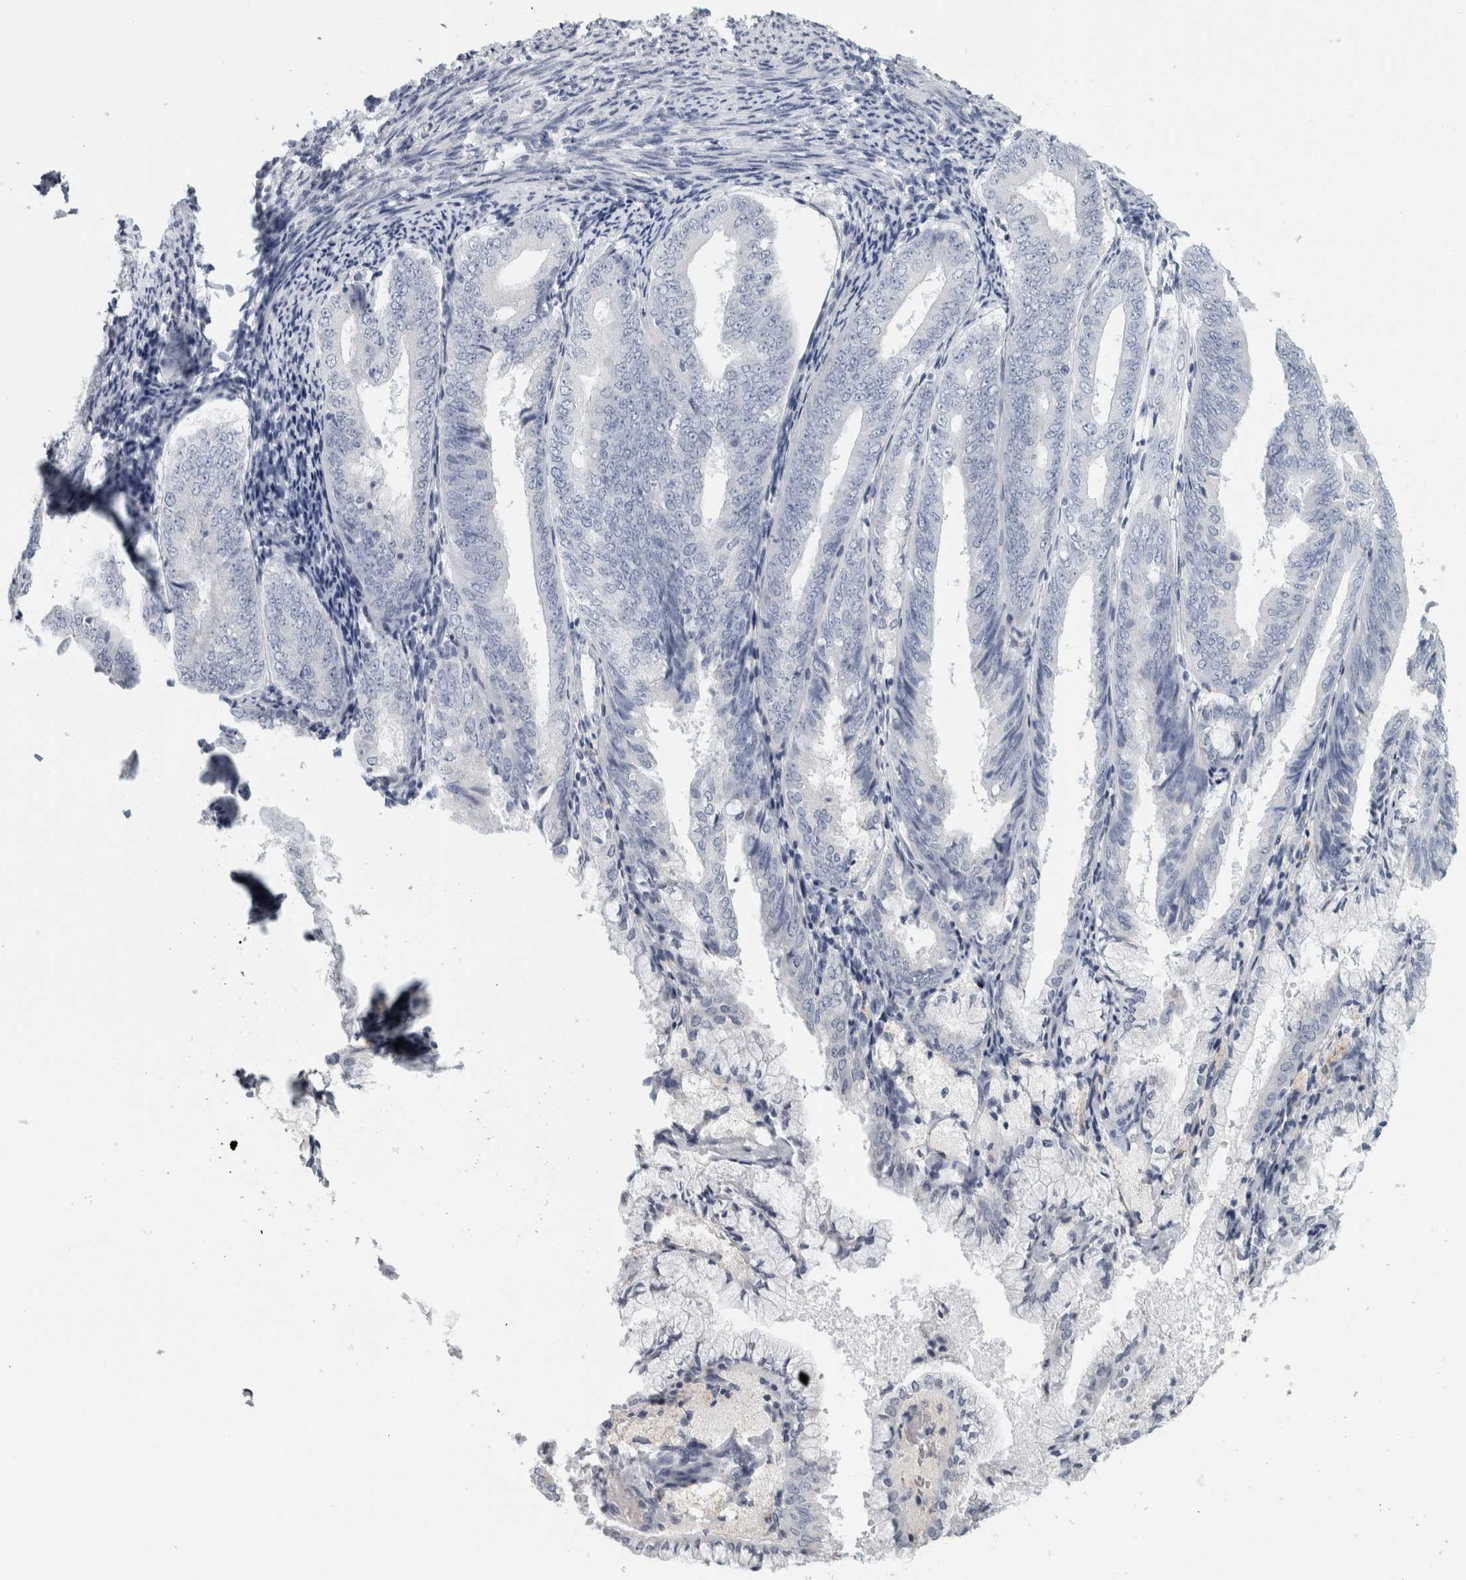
{"staining": {"intensity": "negative", "quantity": "none", "location": "none"}, "tissue": "endometrial cancer", "cell_type": "Tumor cells", "image_type": "cancer", "snomed": [{"axis": "morphology", "description": "Adenocarcinoma, NOS"}, {"axis": "topography", "description": "Endometrium"}], "caption": "This is a photomicrograph of immunohistochemistry staining of endometrial adenocarcinoma, which shows no positivity in tumor cells. The staining is performed using DAB brown chromogen with nuclei counter-stained in using hematoxylin.", "gene": "CPE", "patient": {"sex": "female", "age": 63}}